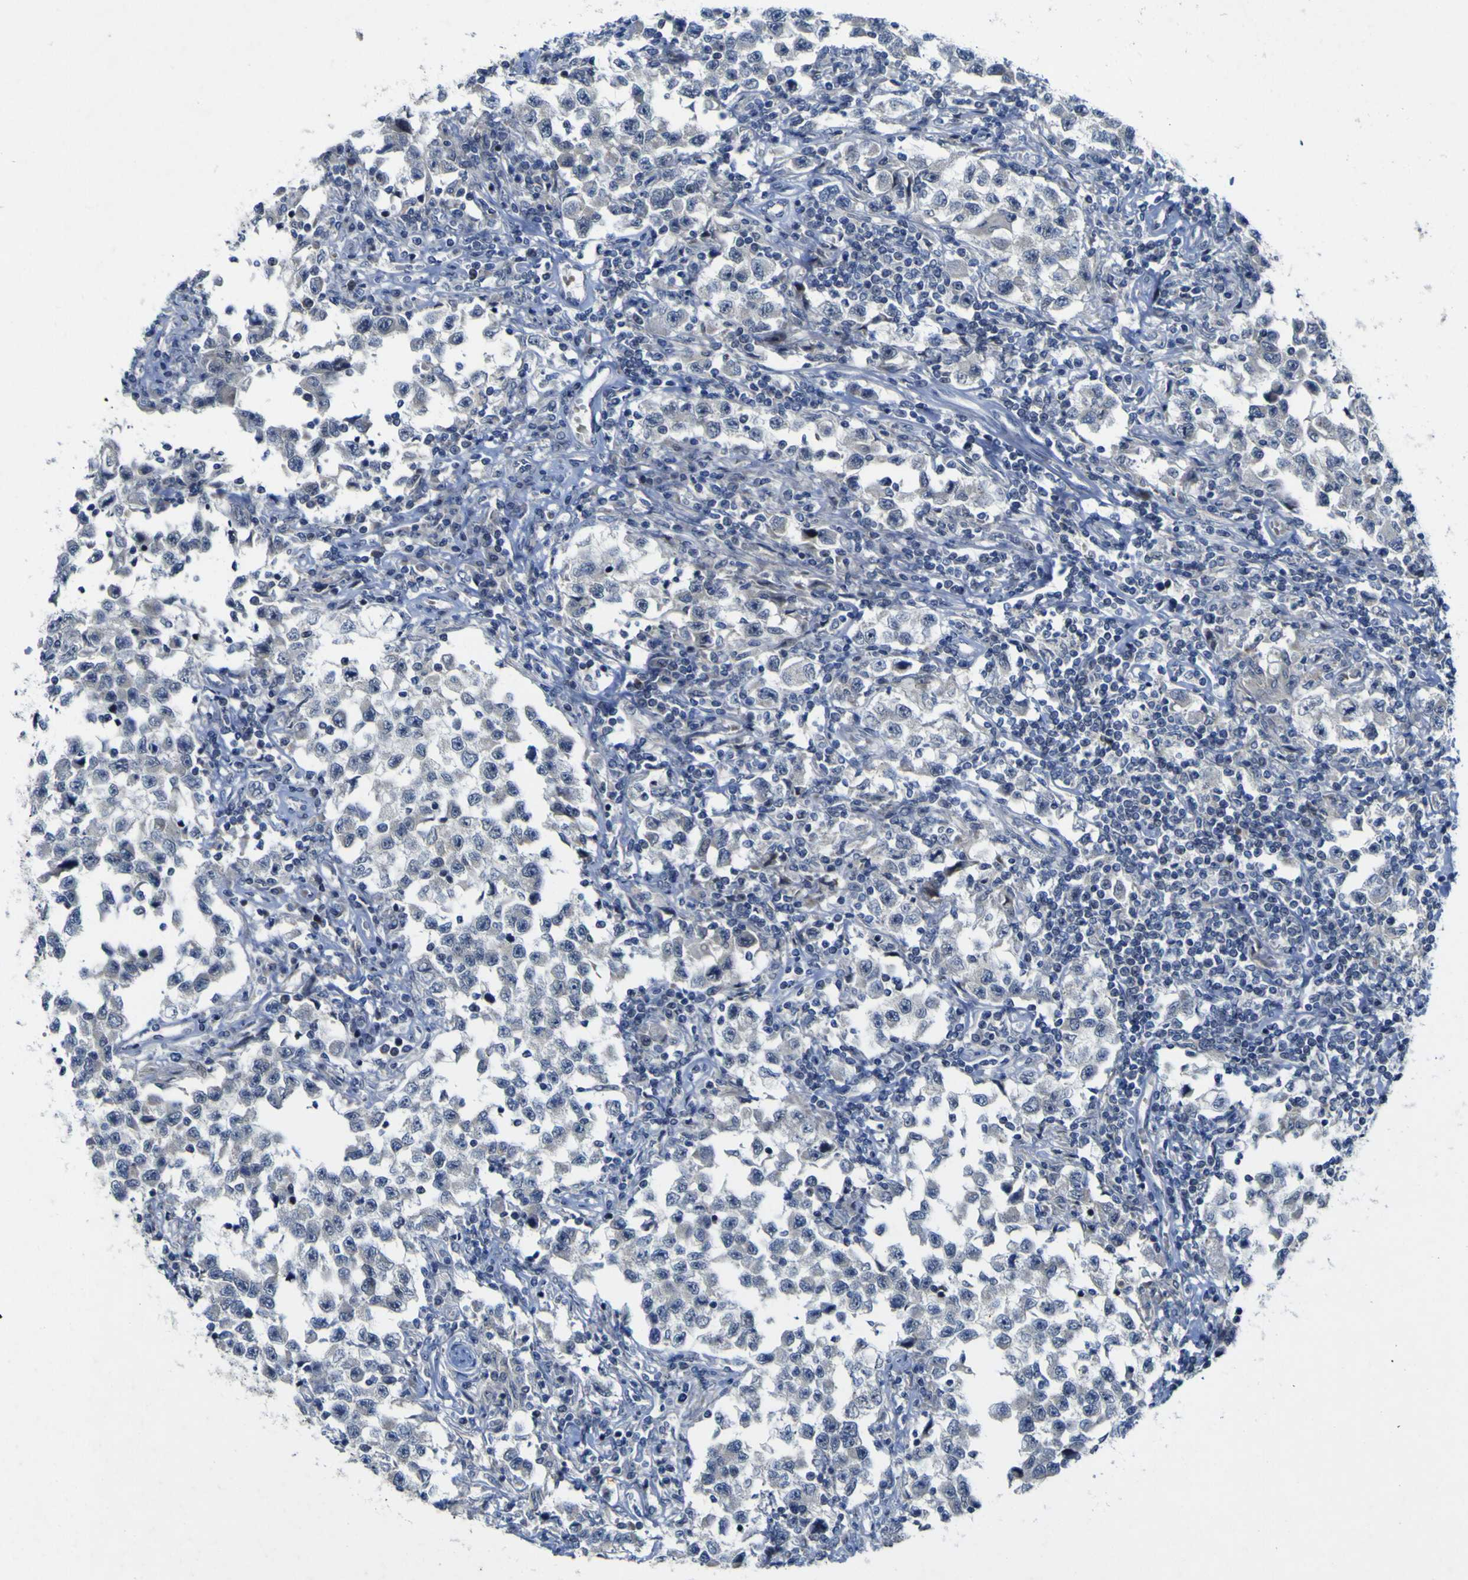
{"staining": {"intensity": "negative", "quantity": "none", "location": "none"}, "tissue": "testis cancer", "cell_type": "Tumor cells", "image_type": "cancer", "snomed": [{"axis": "morphology", "description": "Carcinoma, Embryonal, NOS"}, {"axis": "topography", "description": "Testis"}], "caption": "Tumor cells are negative for brown protein staining in testis cancer.", "gene": "NAV1", "patient": {"sex": "male", "age": 21}}